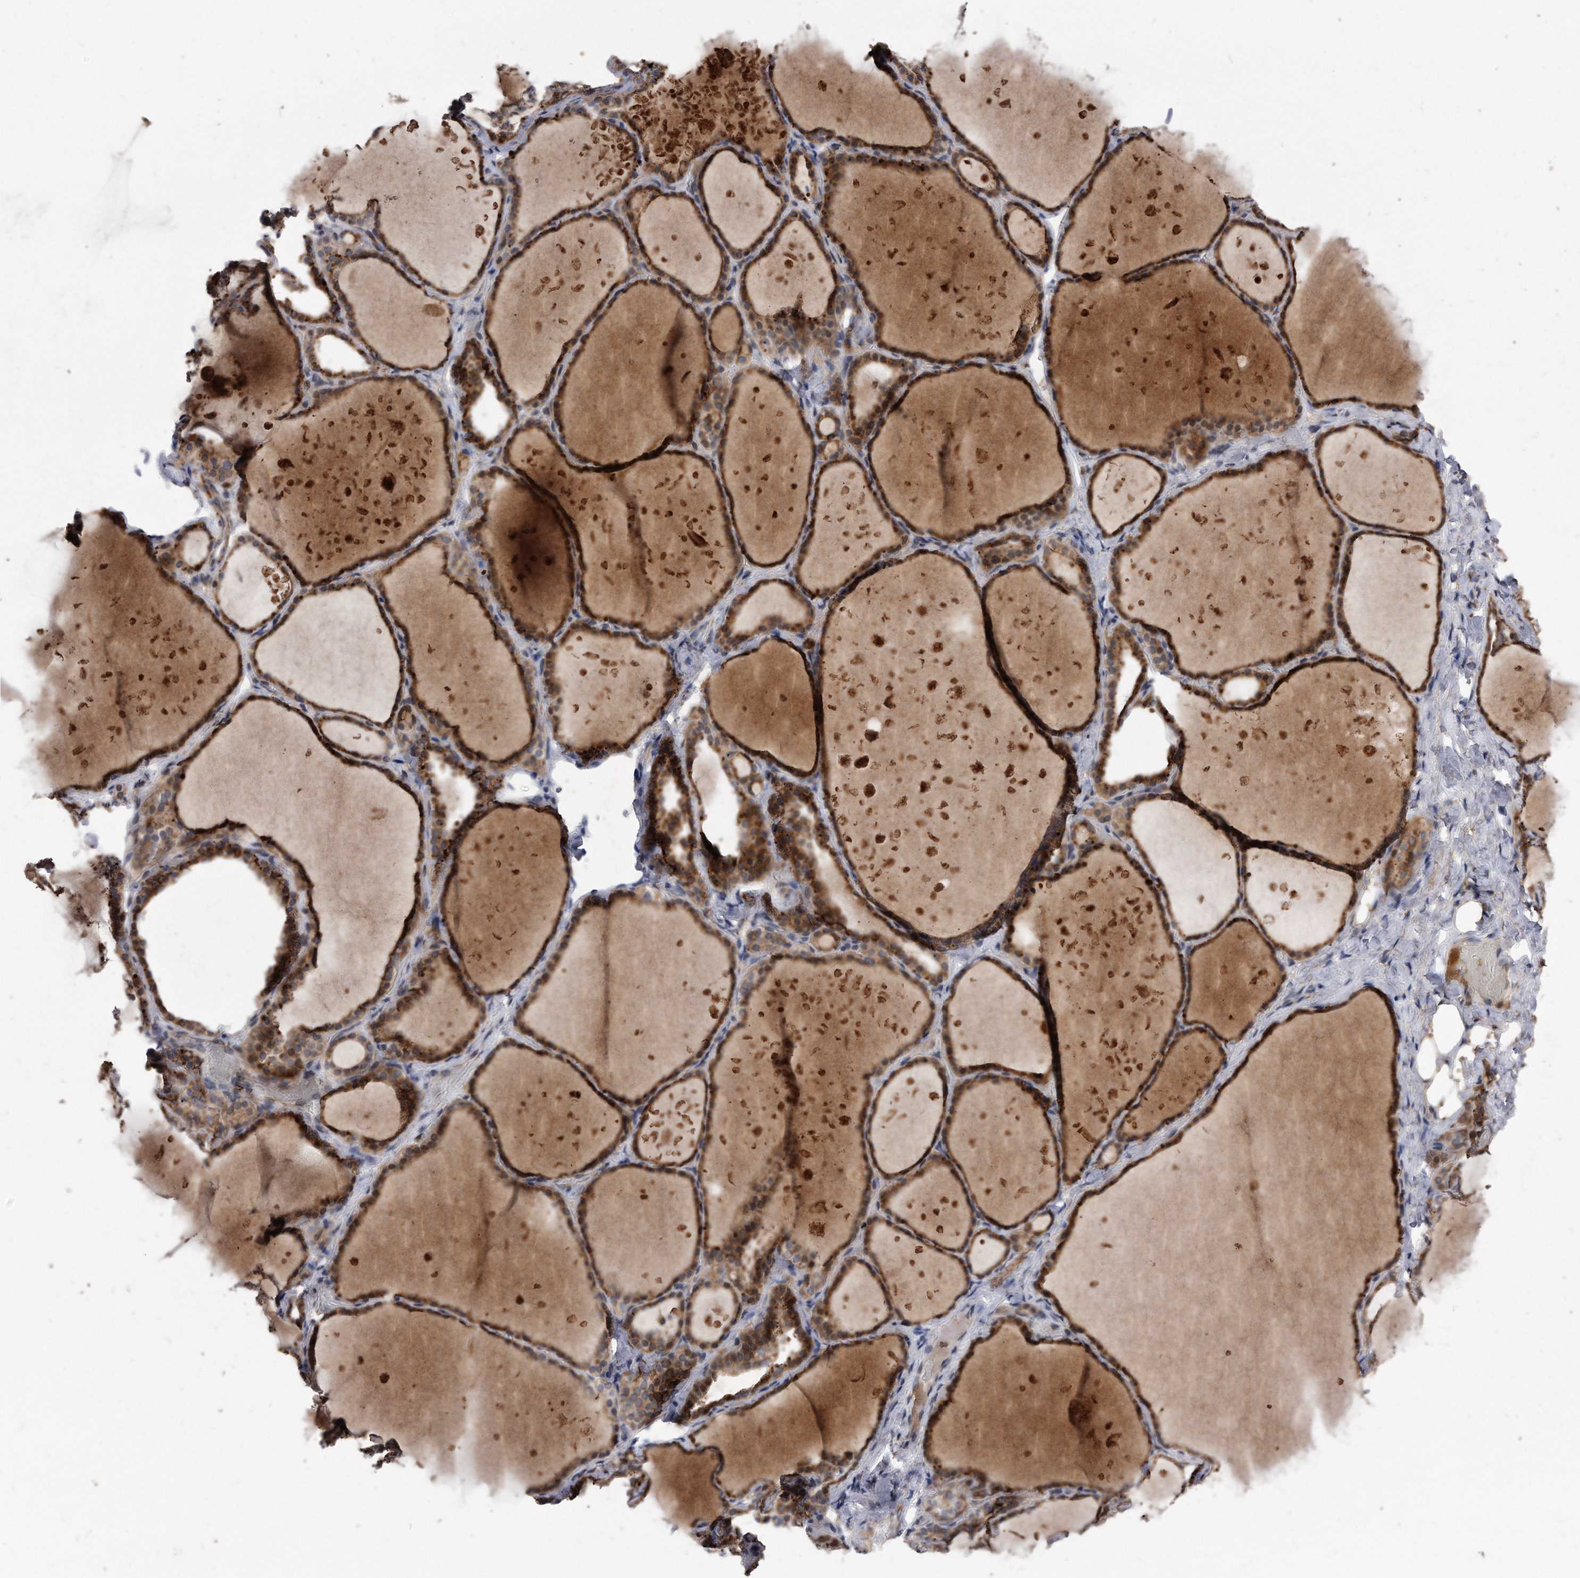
{"staining": {"intensity": "strong", "quantity": ">75%", "location": "cytoplasmic/membranous"}, "tissue": "thyroid gland", "cell_type": "Glandular cells", "image_type": "normal", "snomed": [{"axis": "morphology", "description": "Normal tissue, NOS"}, {"axis": "topography", "description": "Thyroid gland"}], "caption": "A high-resolution histopathology image shows immunohistochemistry (IHC) staining of normal thyroid gland, which shows strong cytoplasmic/membranous staining in about >75% of glandular cells.", "gene": "IL20RA", "patient": {"sex": "female", "age": 44}}